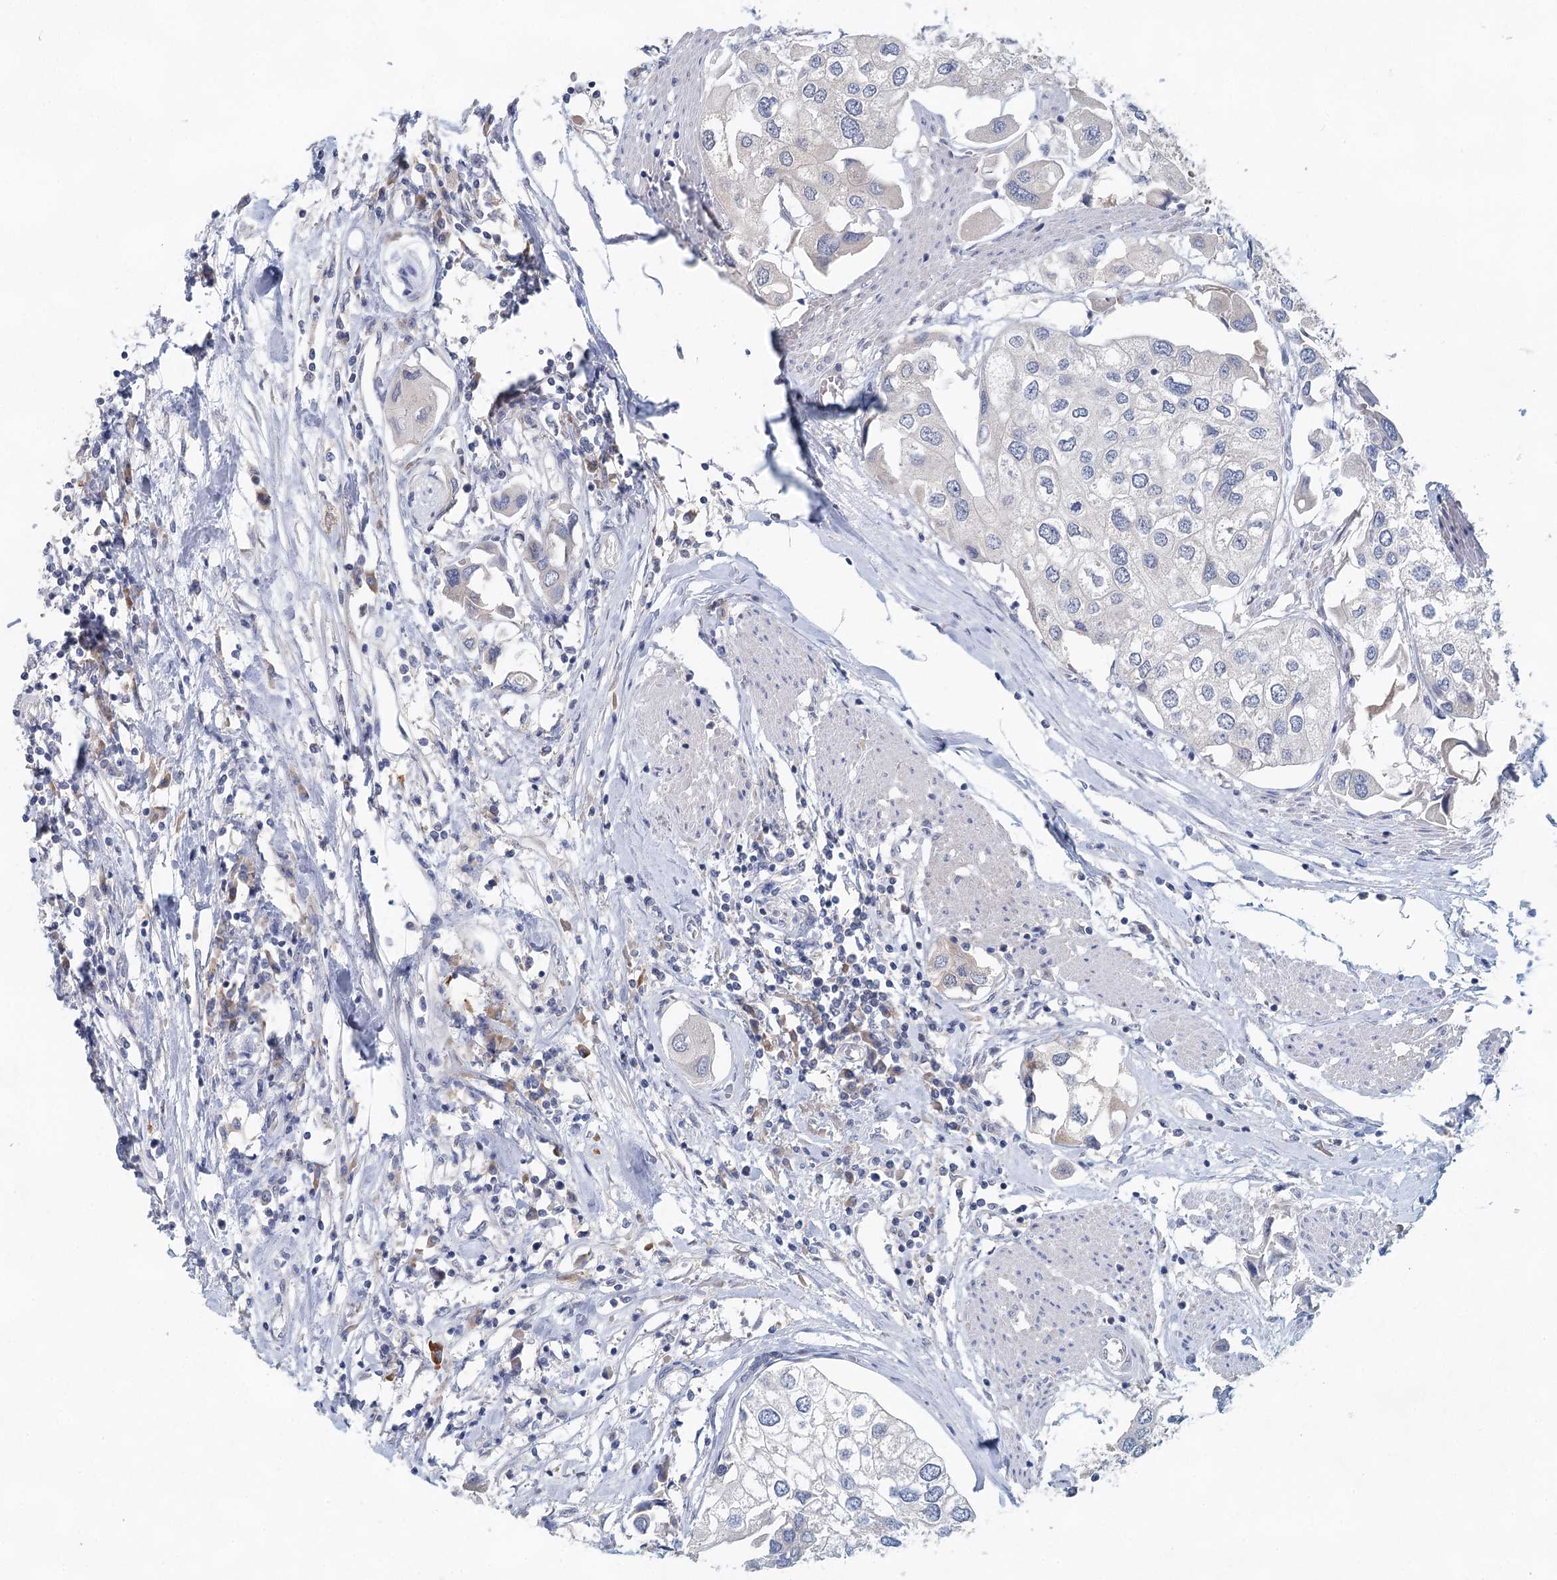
{"staining": {"intensity": "negative", "quantity": "none", "location": "none"}, "tissue": "urothelial cancer", "cell_type": "Tumor cells", "image_type": "cancer", "snomed": [{"axis": "morphology", "description": "Urothelial carcinoma, High grade"}, {"axis": "topography", "description": "Urinary bladder"}], "caption": "Tumor cells are negative for protein expression in human urothelial carcinoma (high-grade).", "gene": "BLTP1", "patient": {"sex": "male", "age": 64}}